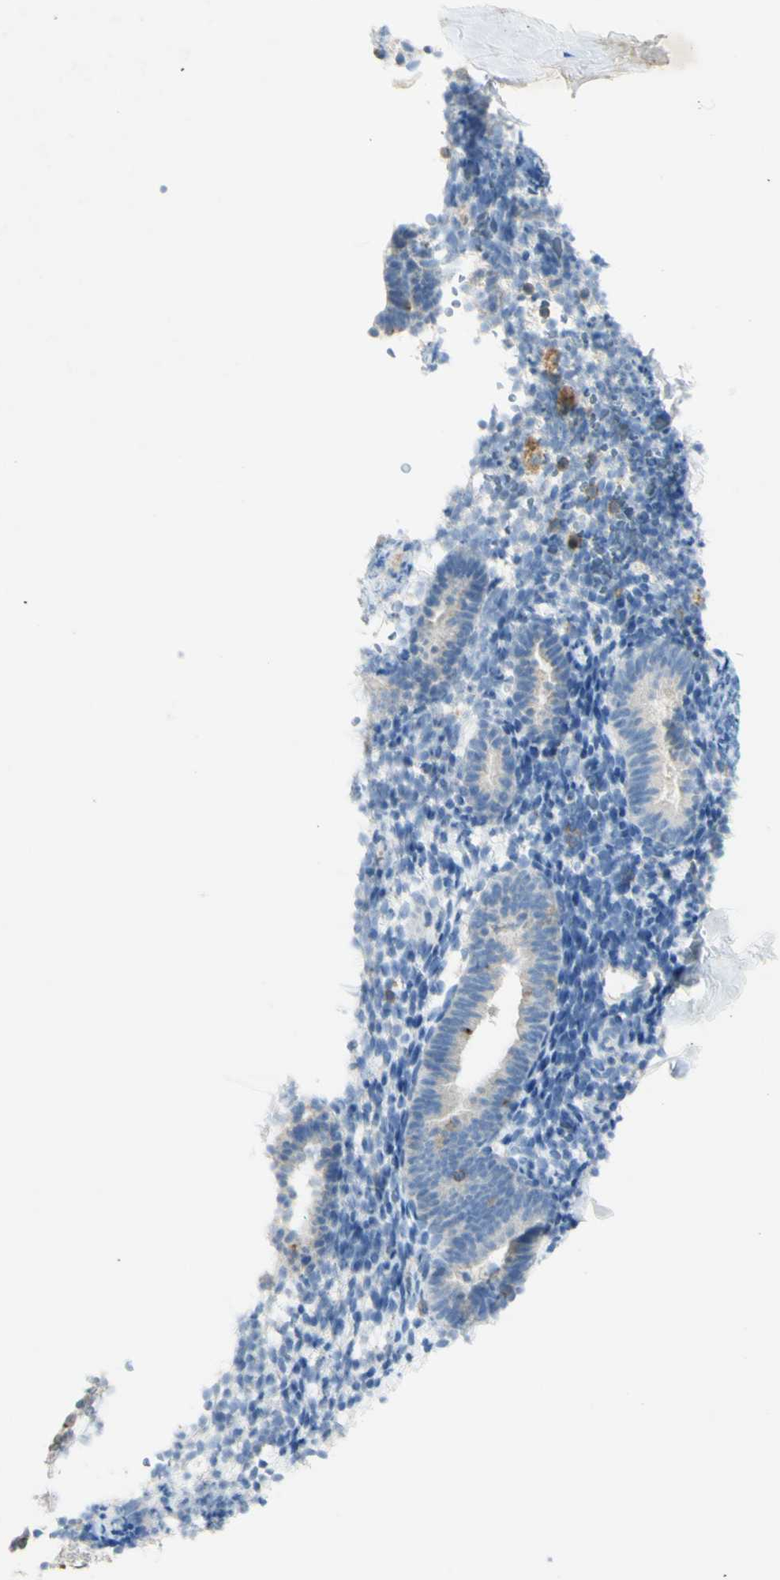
{"staining": {"intensity": "negative", "quantity": "none", "location": "none"}, "tissue": "endometrium", "cell_type": "Cells in endometrial stroma", "image_type": "normal", "snomed": [{"axis": "morphology", "description": "Normal tissue, NOS"}, {"axis": "topography", "description": "Endometrium"}], "caption": "Micrograph shows no significant protein positivity in cells in endometrial stroma of normal endometrium.", "gene": "GDF15", "patient": {"sex": "female", "age": 51}}